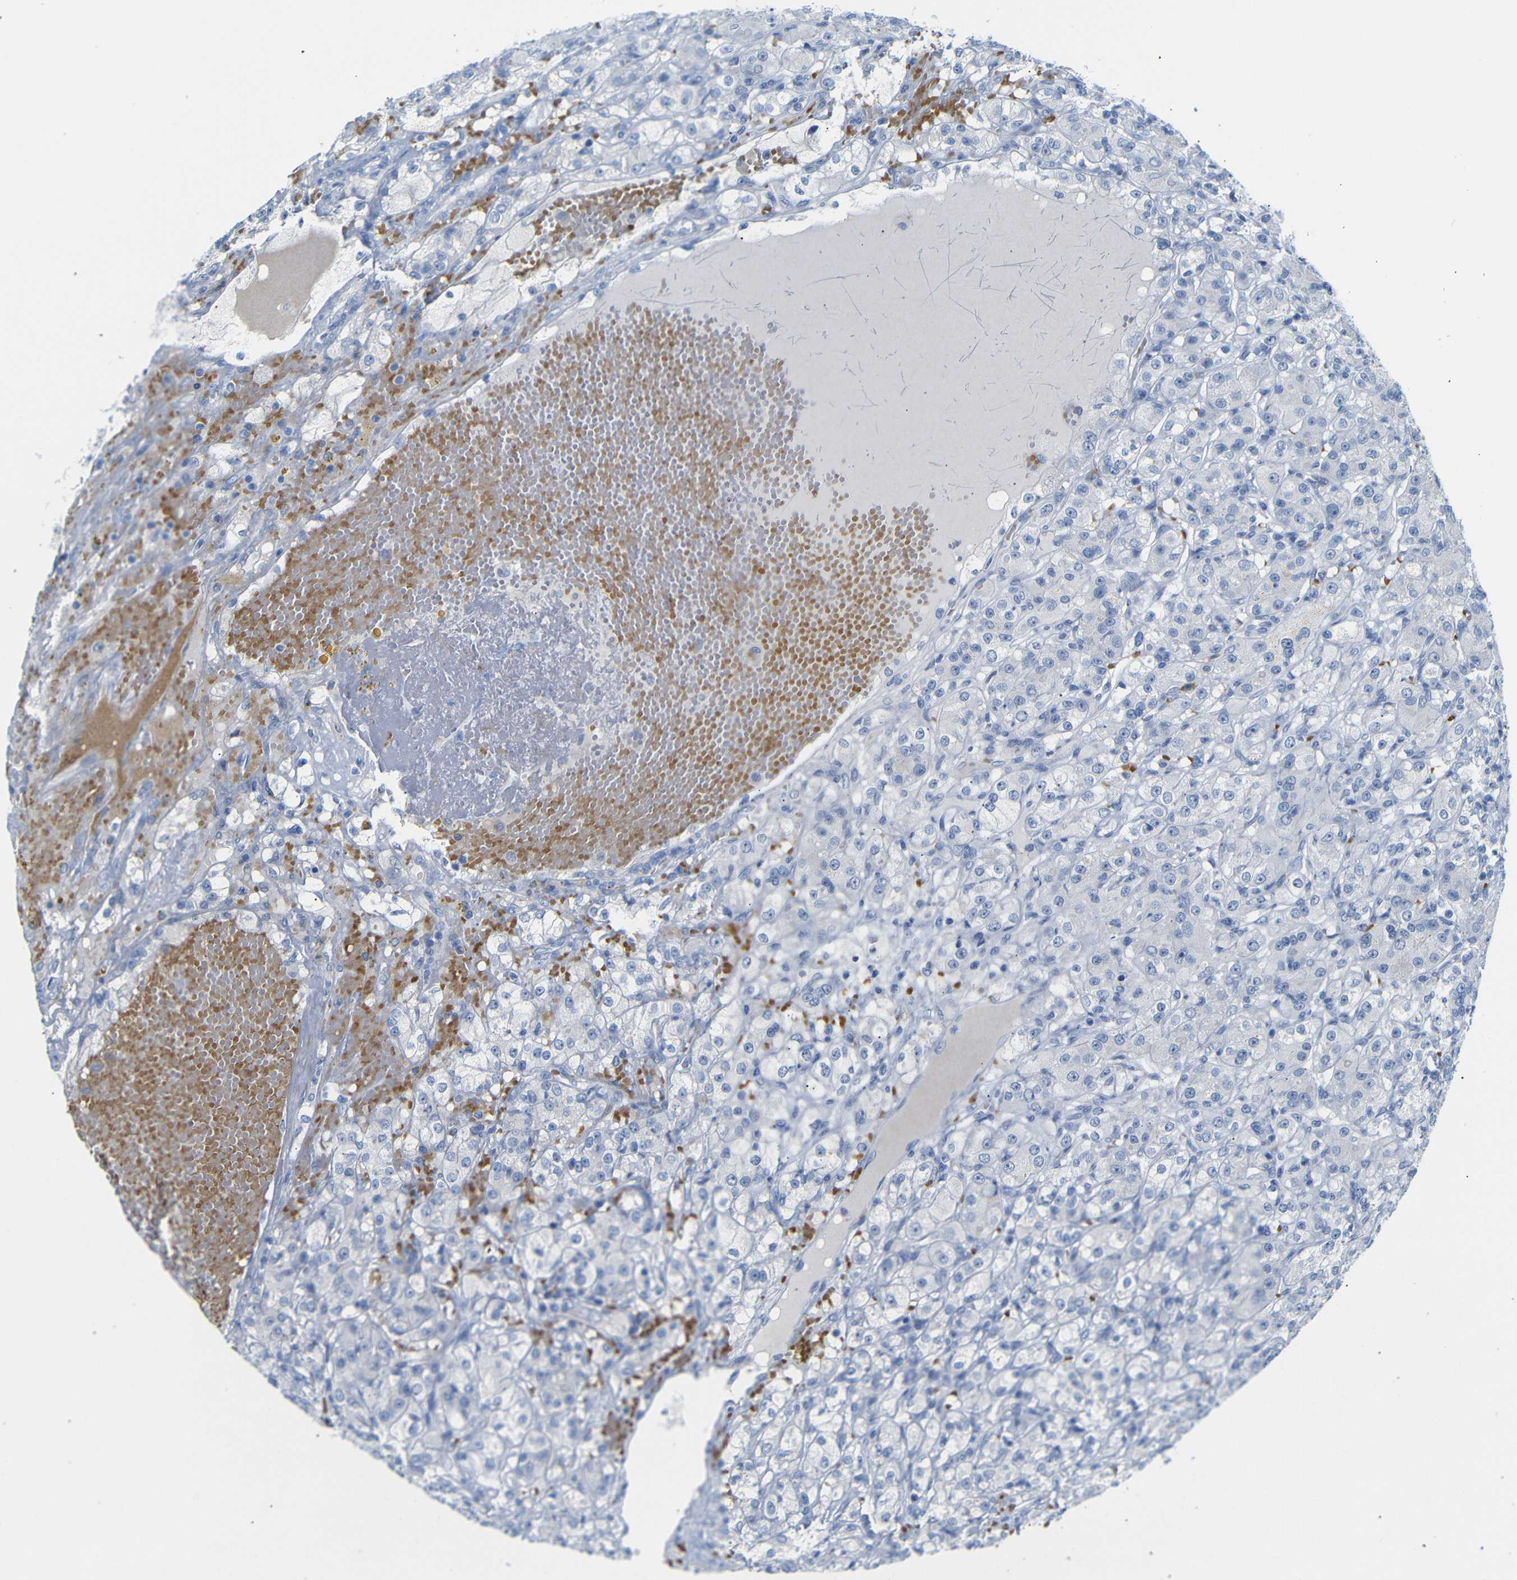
{"staining": {"intensity": "negative", "quantity": "none", "location": "none"}, "tissue": "renal cancer", "cell_type": "Tumor cells", "image_type": "cancer", "snomed": [{"axis": "morphology", "description": "Normal tissue, NOS"}, {"axis": "morphology", "description": "Adenocarcinoma, NOS"}, {"axis": "topography", "description": "Kidney"}], "caption": "Renal cancer (adenocarcinoma) was stained to show a protein in brown. There is no significant staining in tumor cells.", "gene": "ERVMER34-1", "patient": {"sex": "male", "age": 61}}